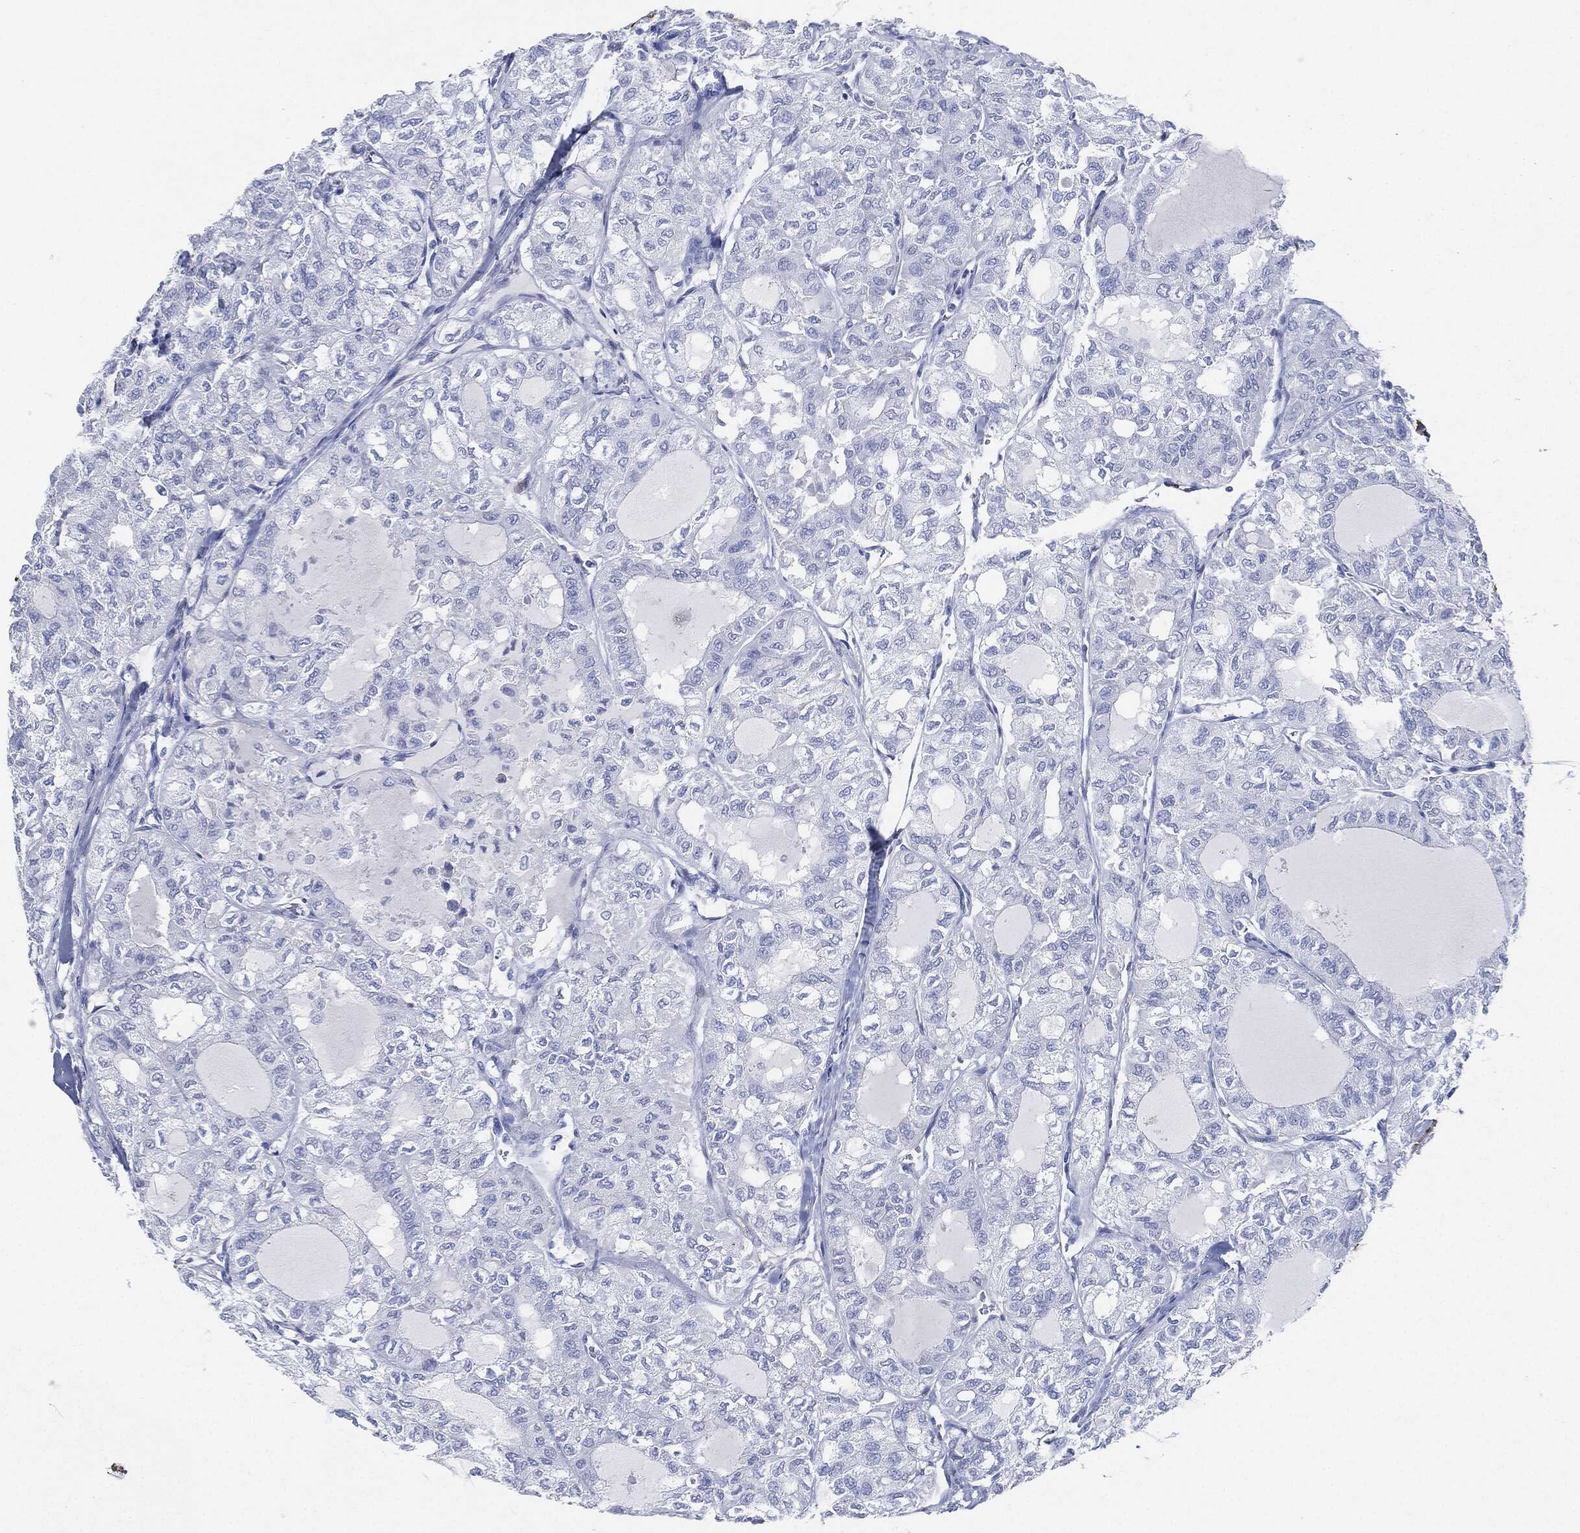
{"staining": {"intensity": "negative", "quantity": "none", "location": "none"}, "tissue": "thyroid cancer", "cell_type": "Tumor cells", "image_type": "cancer", "snomed": [{"axis": "morphology", "description": "Follicular adenoma carcinoma, NOS"}, {"axis": "topography", "description": "Thyroid gland"}], "caption": "Histopathology image shows no protein positivity in tumor cells of thyroid cancer (follicular adenoma carcinoma) tissue.", "gene": "TAGLN", "patient": {"sex": "male", "age": 75}}